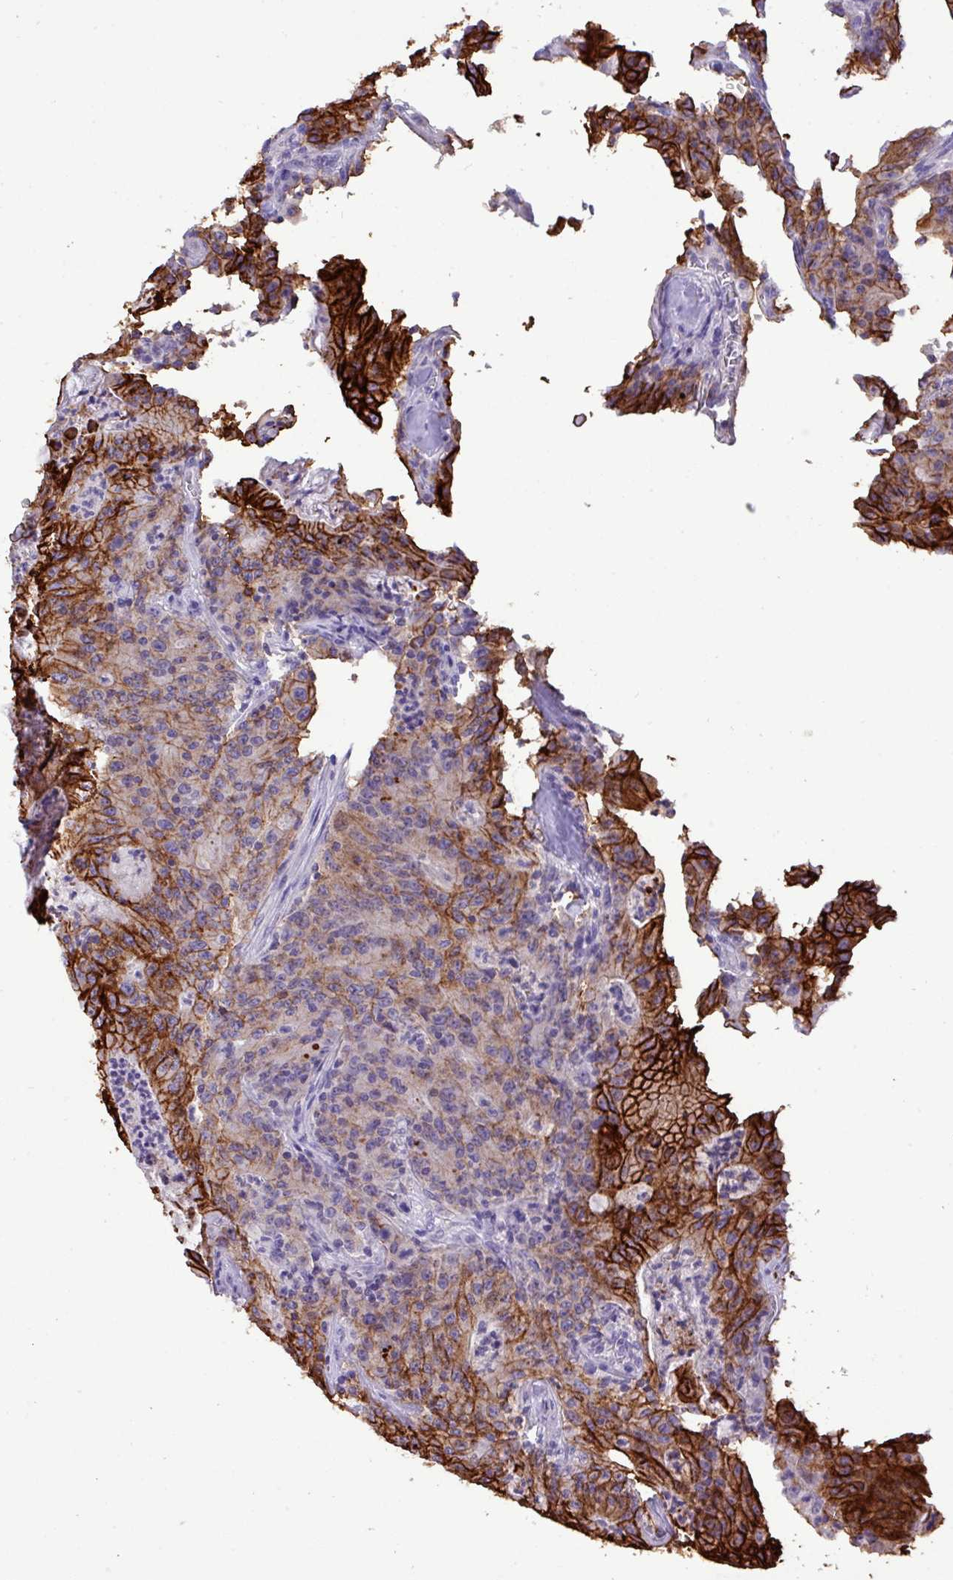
{"staining": {"intensity": "strong", "quantity": "25%-75%", "location": "cytoplasmic/membranous"}, "tissue": "colorectal cancer", "cell_type": "Tumor cells", "image_type": "cancer", "snomed": [{"axis": "morphology", "description": "Adenocarcinoma, NOS"}, {"axis": "topography", "description": "Colon"}], "caption": "Approximately 25%-75% of tumor cells in human adenocarcinoma (colorectal) display strong cytoplasmic/membranous protein positivity as visualized by brown immunohistochemical staining.", "gene": "EPCAM", "patient": {"sex": "male", "age": 83}}